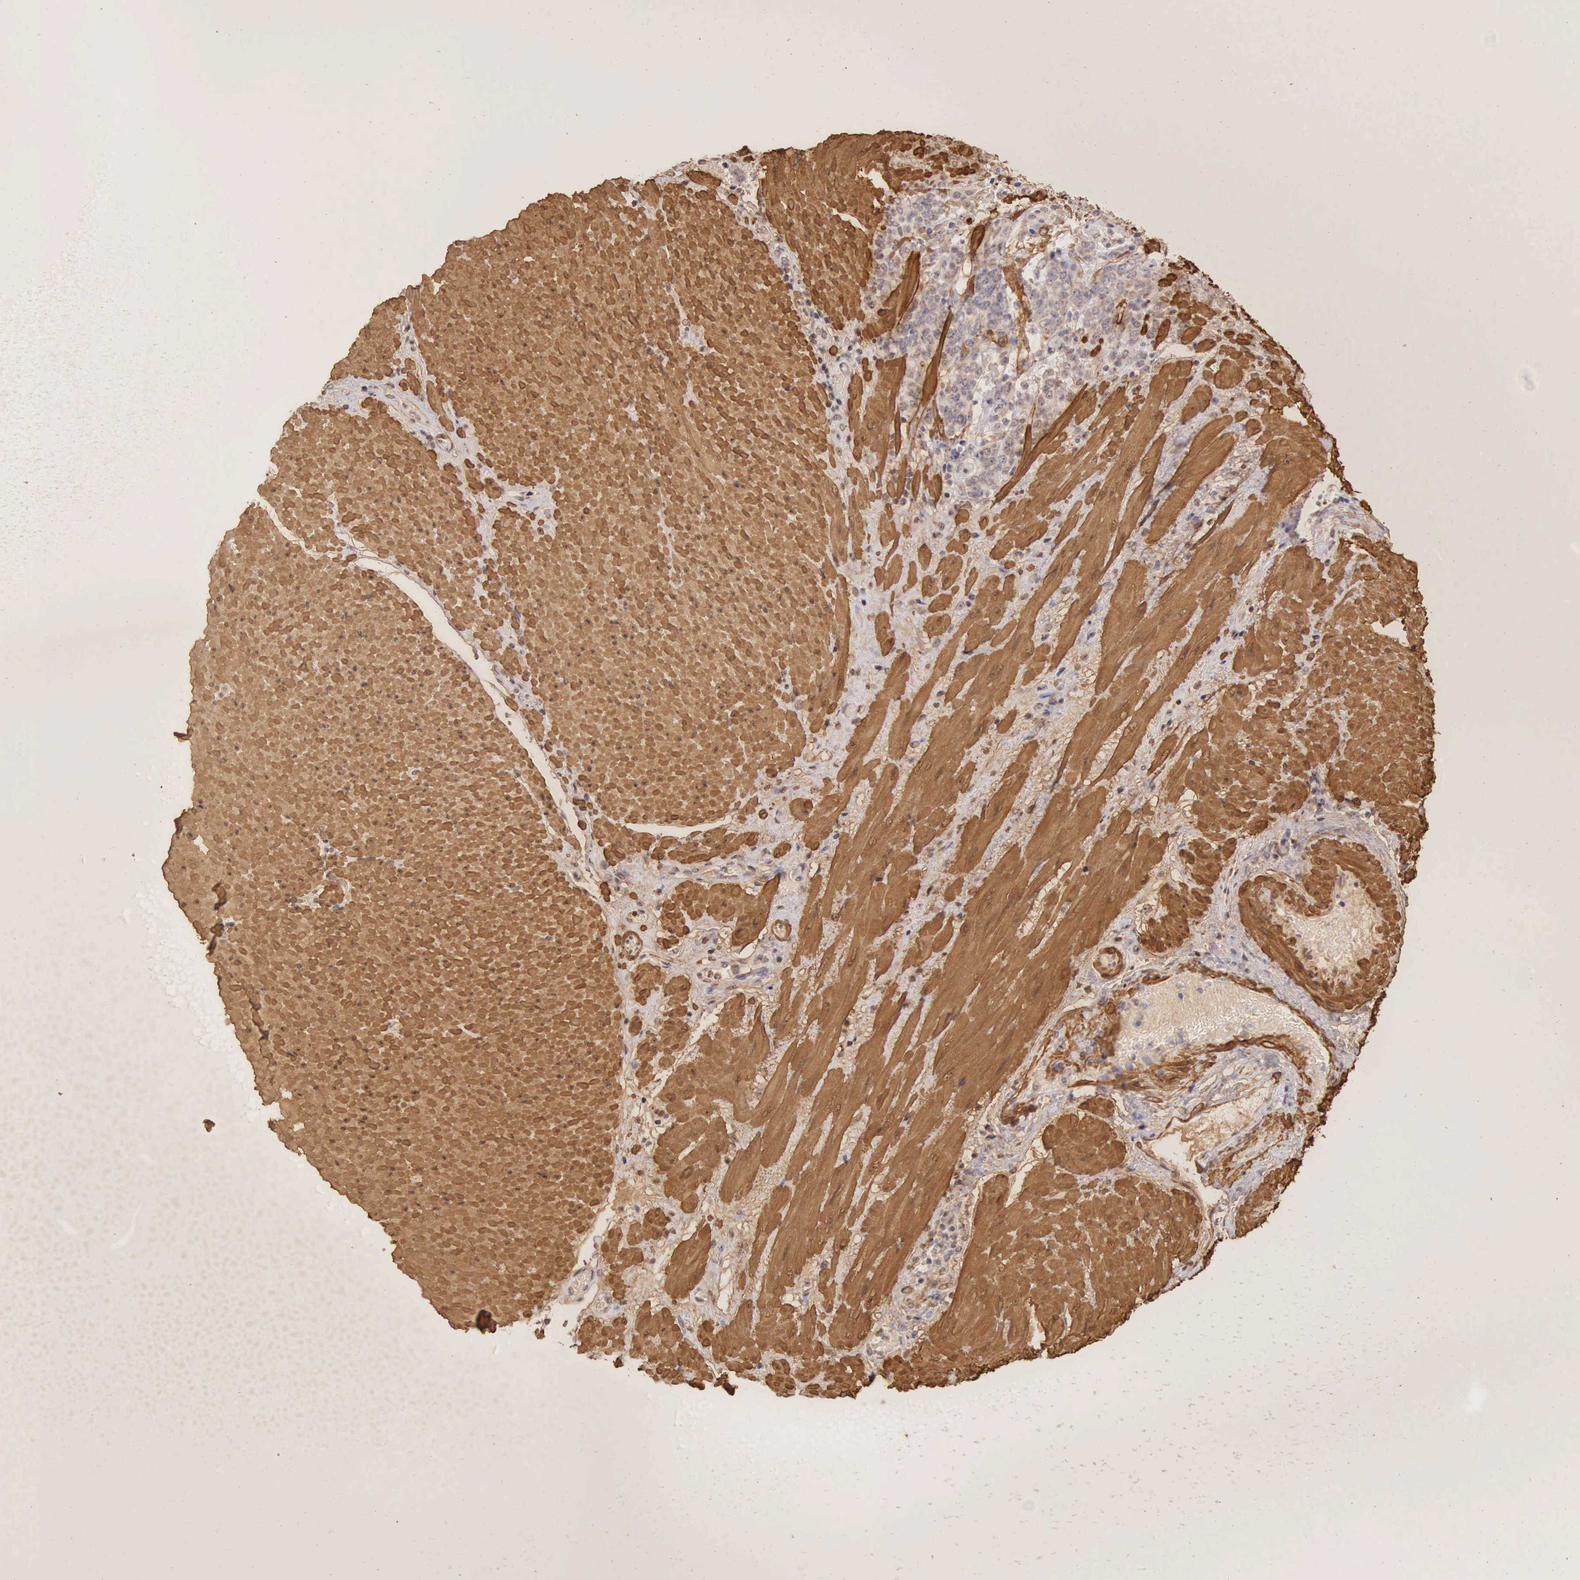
{"staining": {"intensity": "negative", "quantity": "none", "location": "none"}, "tissue": "stomach cancer", "cell_type": "Tumor cells", "image_type": "cancer", "snomed": [{"axis": "morphology", "description": "Adenocarcinoma, NOS"}, {"axis": "topography", "description": "Stomach, lower"}], "caption": "Immunohistochemistry (IHC) micrograph of adenocarcinoma (stomach) stained for a protein (brown), which displays no staining in tumor cells.", "gene": "CNN1", "patient": {"sex": "male", "age": 88}}